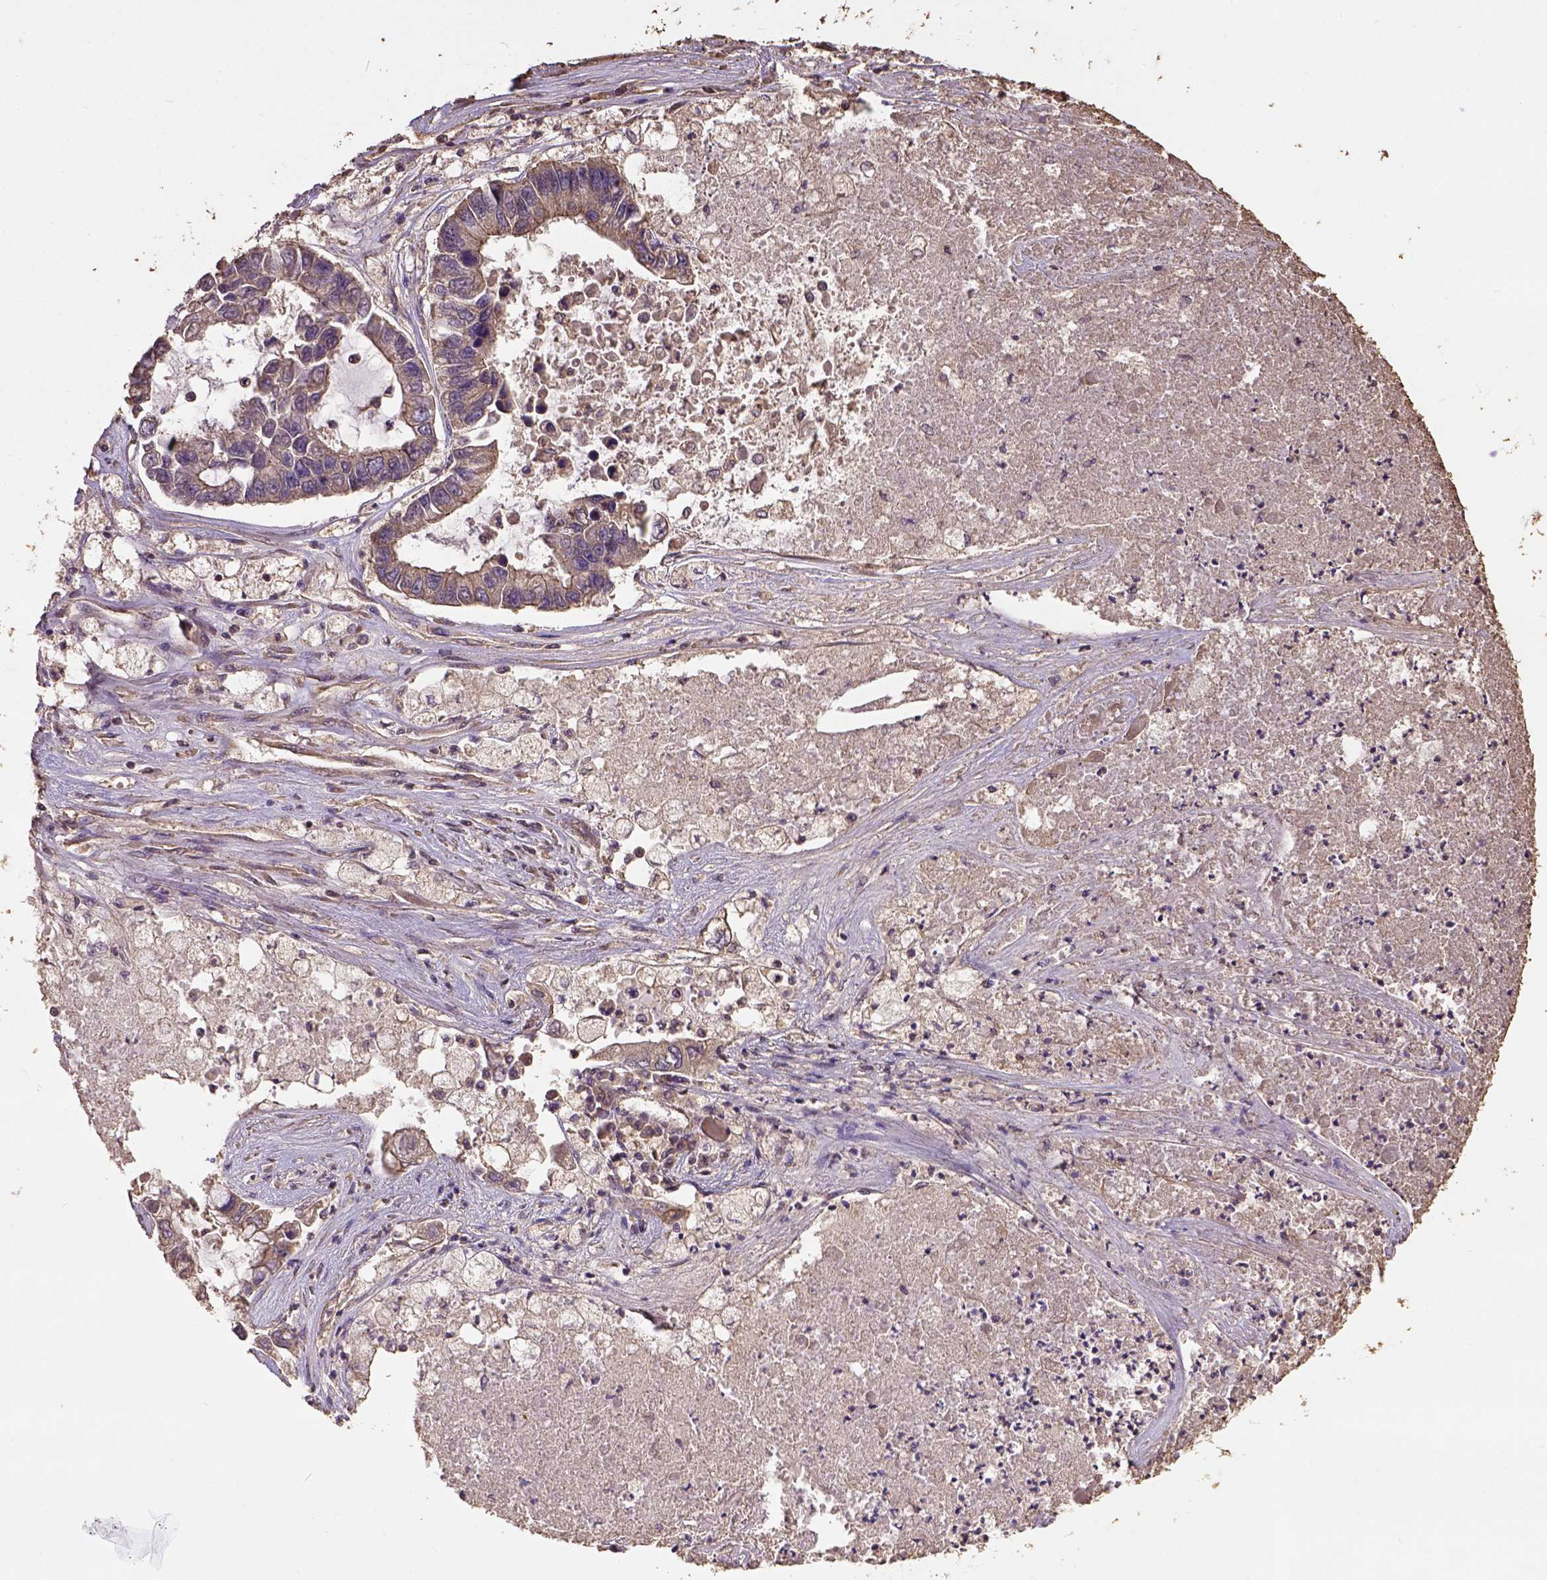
{"staining": {"intensity": "moderate", "quantity": "25%-75%", "location": "cytoplasmic/membranous"}, "tissue": "lung cancer", "cell_type": "Tumor cells", "image_type": "cancer", "snomed": [{"axis": "morphology", "description": "Adenocarcinoma, NOS"}, {"axis": "topography", "description": "Bronchus"}, {"axis": "topography", "description": "Lung"}], "caption": "This is a micrograph of immunohistochemistry (IHC) staining of lung cancer, which shows moderate expression in the cytoplasmic/membranous of tumor cells.", "gene": "ATP1B3", "patient": {"sex": "female", "age": 51}}